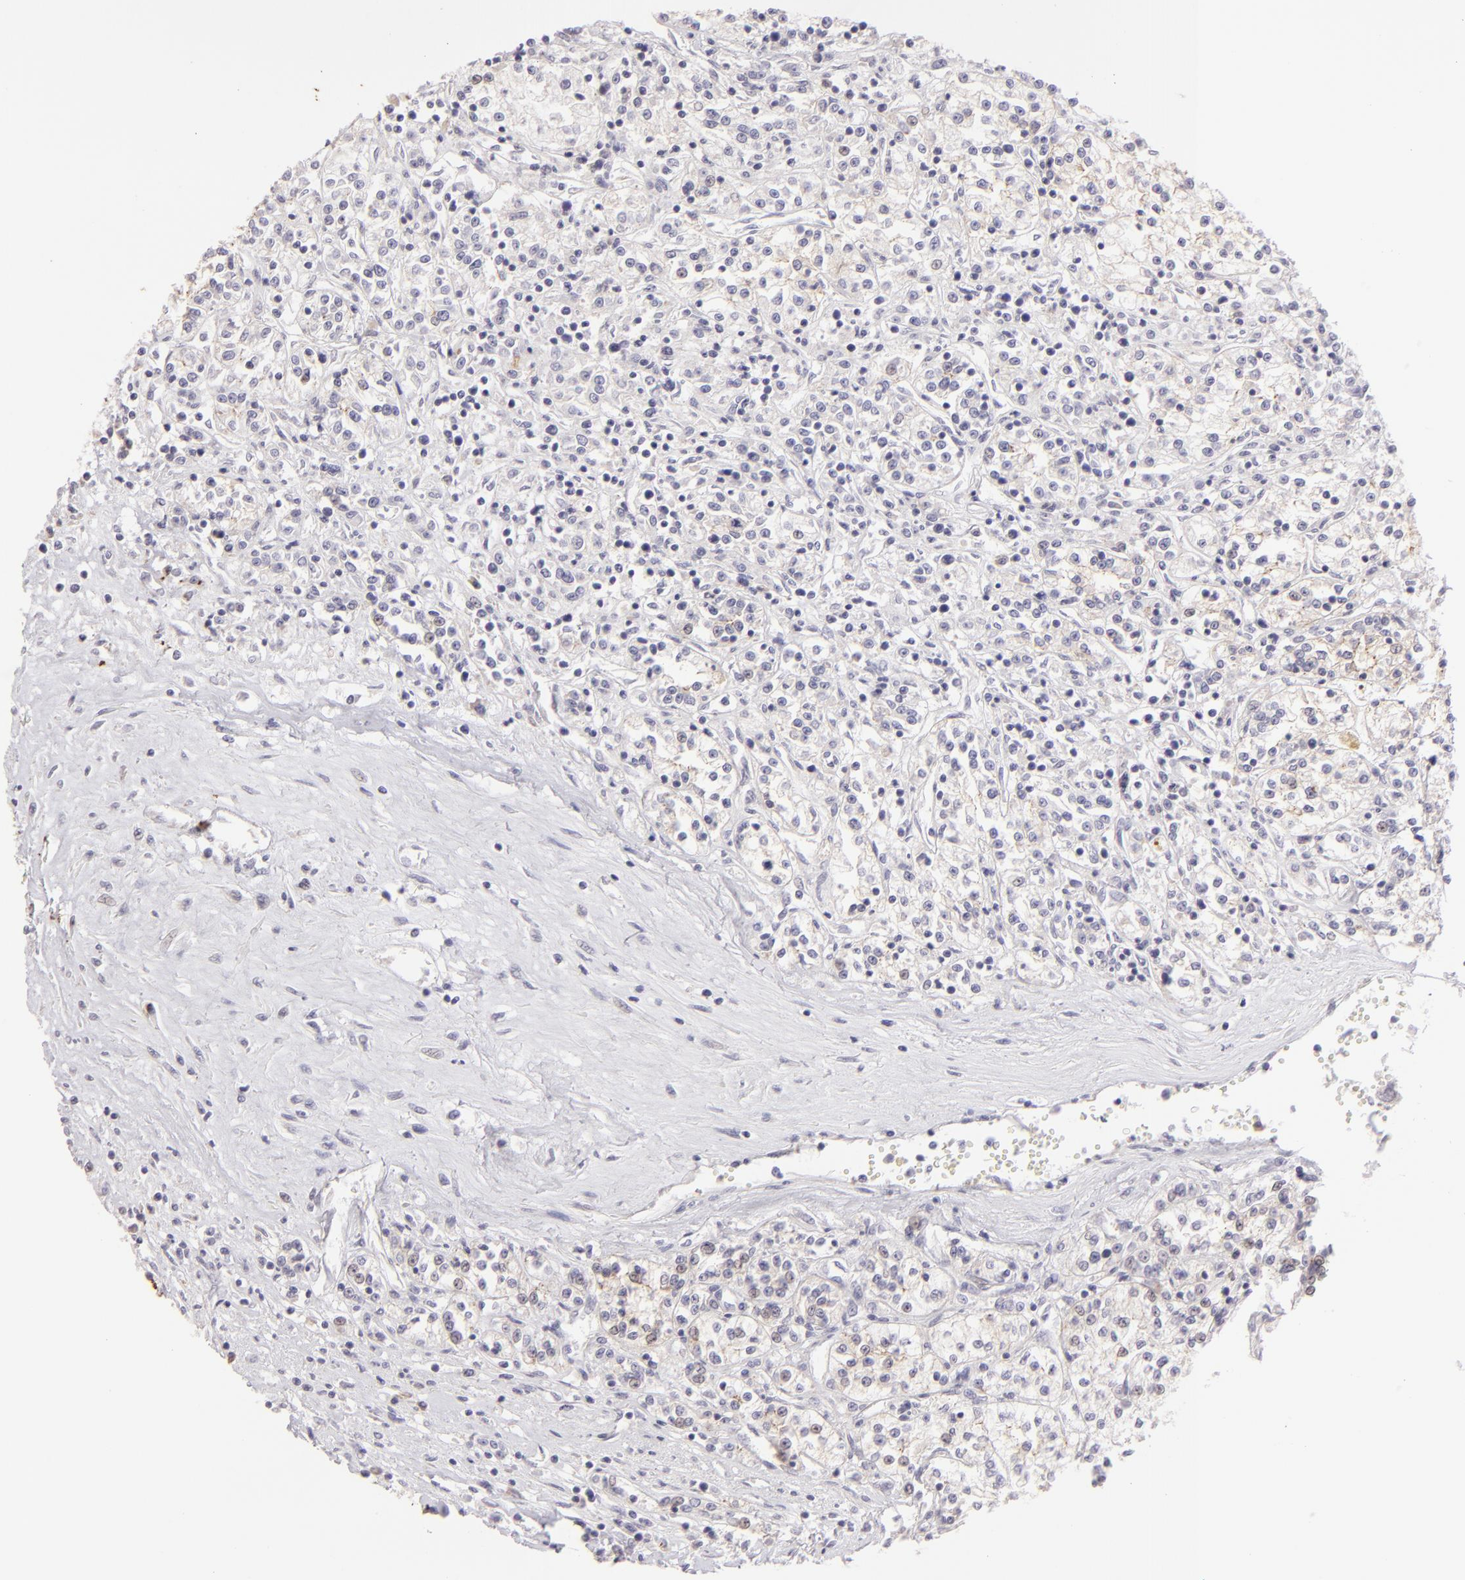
{"staining": {"intensity": "negative", "quantity": "none", "location": "none"}, "tissue": "renal cancer", "cell_type": "Tumor cells", "image_type": "cancer", "snomed": [{"axis": "morphology", "description": "Adenocarcinoma, NOS"}, {"axis": "topography", "description": "Kidney"}], "caption": "High magnification brightfield microscopy of renal cancer stained with DAB (brown) and counterstained with hematoxylin (blue): tumor cells show no significant staining. The staining was performed using DAB to visualize the protein expression in brown, while the nuclei were stained in blue with hematoxylin (Magnification: 20x).", "gene": "CLDN4", "patient": {"sex": "female", "age": 76}}